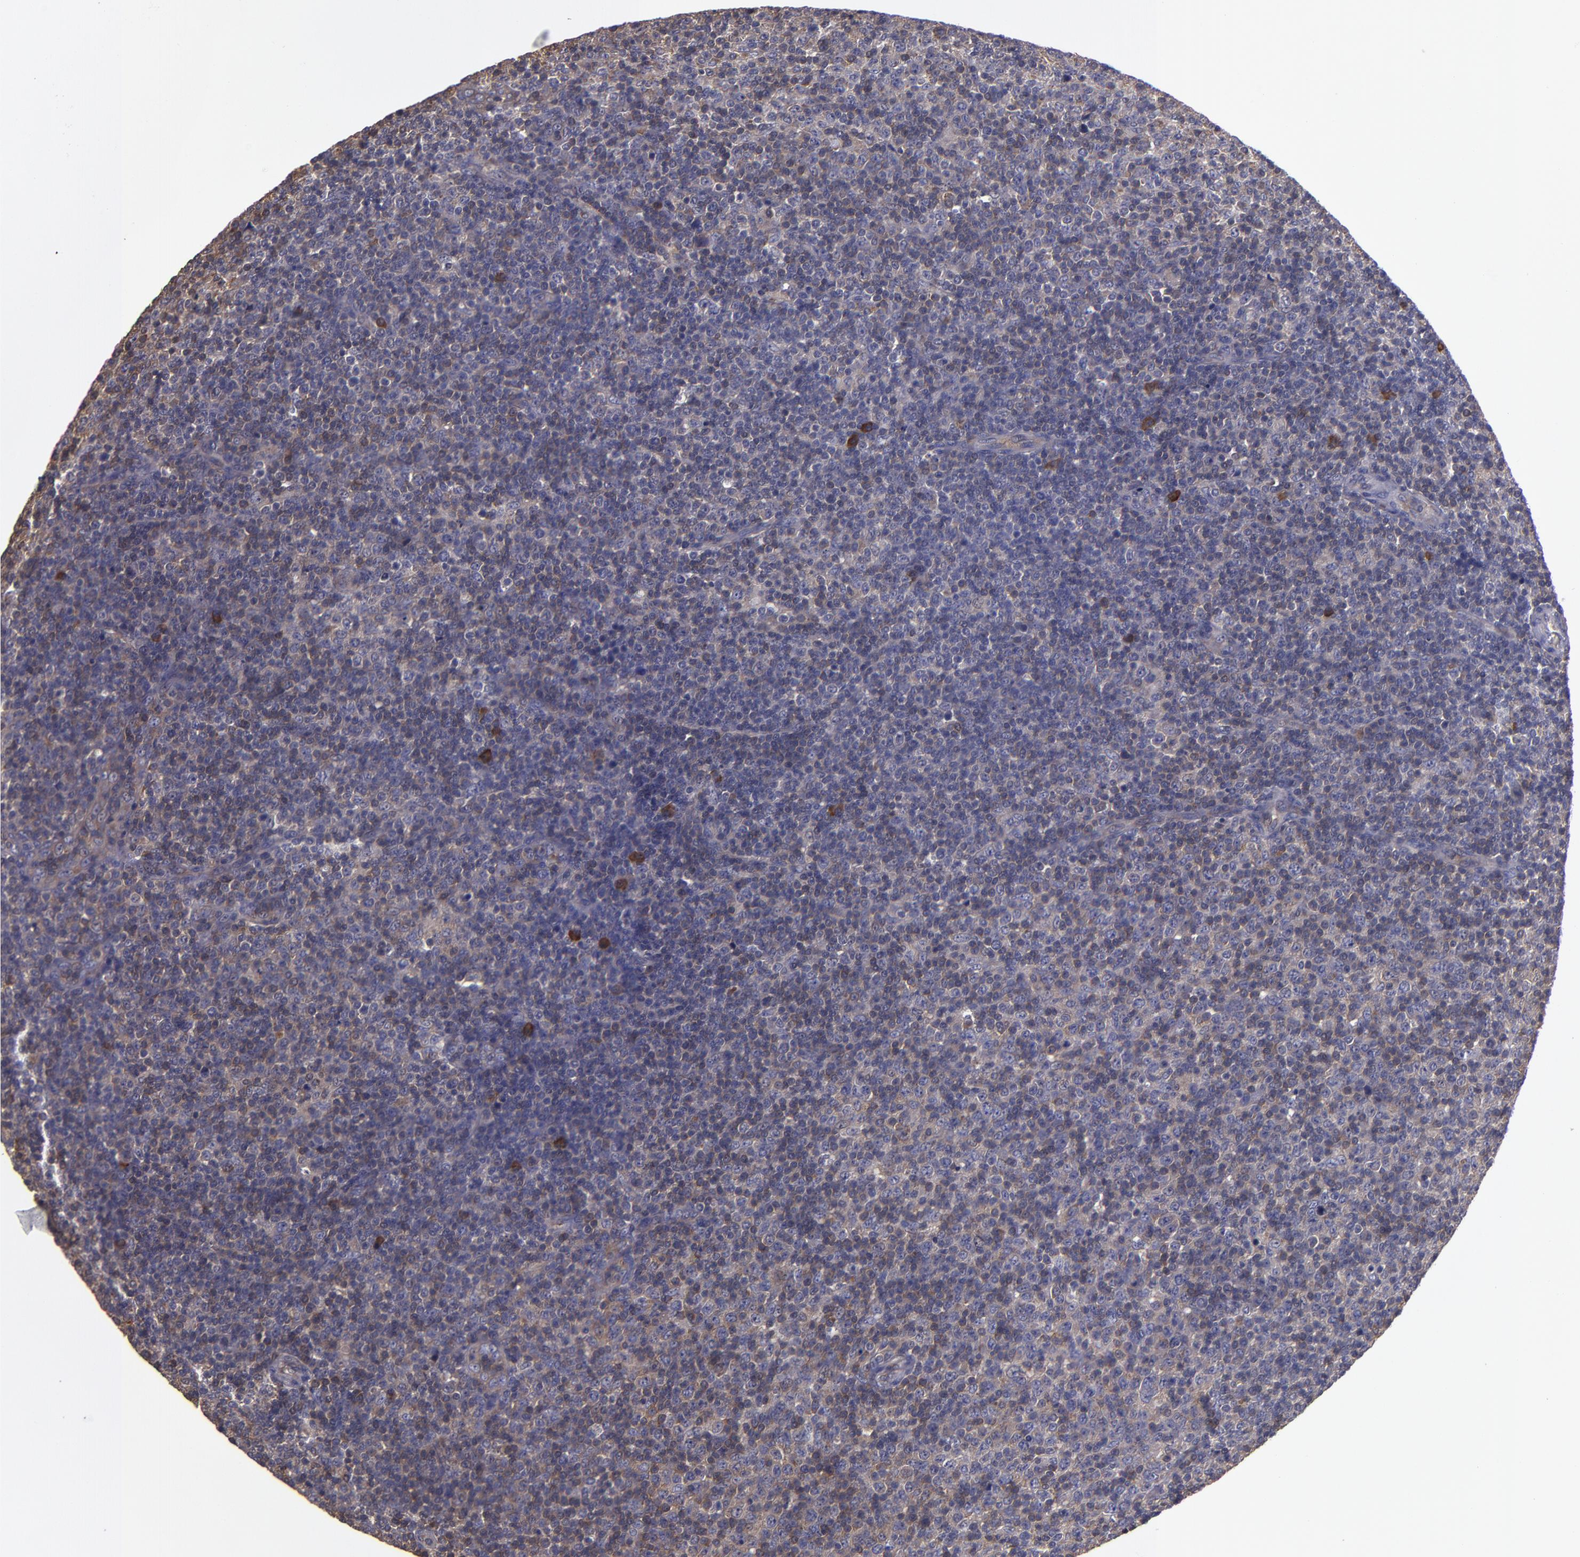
{"staining": {"intensity": "weak", "quantity": "25%-75%", "location": "cytoplasmic/membranous"}, "tissue": "lymphoma", "cell_type": "Tumor cells", "image_type": "cancer", "snomed": [{"axis": "morphology", "description": "Malignant lymphoma, non-Hodgkin's type, Low grade"}, {"axis": "topography", "description": "Lymph node"}], "caption": "Lymphoma stained with DAB (3,3'-diaminobenzidine) IHC exhibits low levels of weak cytoplasmic/membranous expression in about 25%-75% of tumor cells.", "gene": "CARS1", "patient": {"sex": "male", "age": 70}}